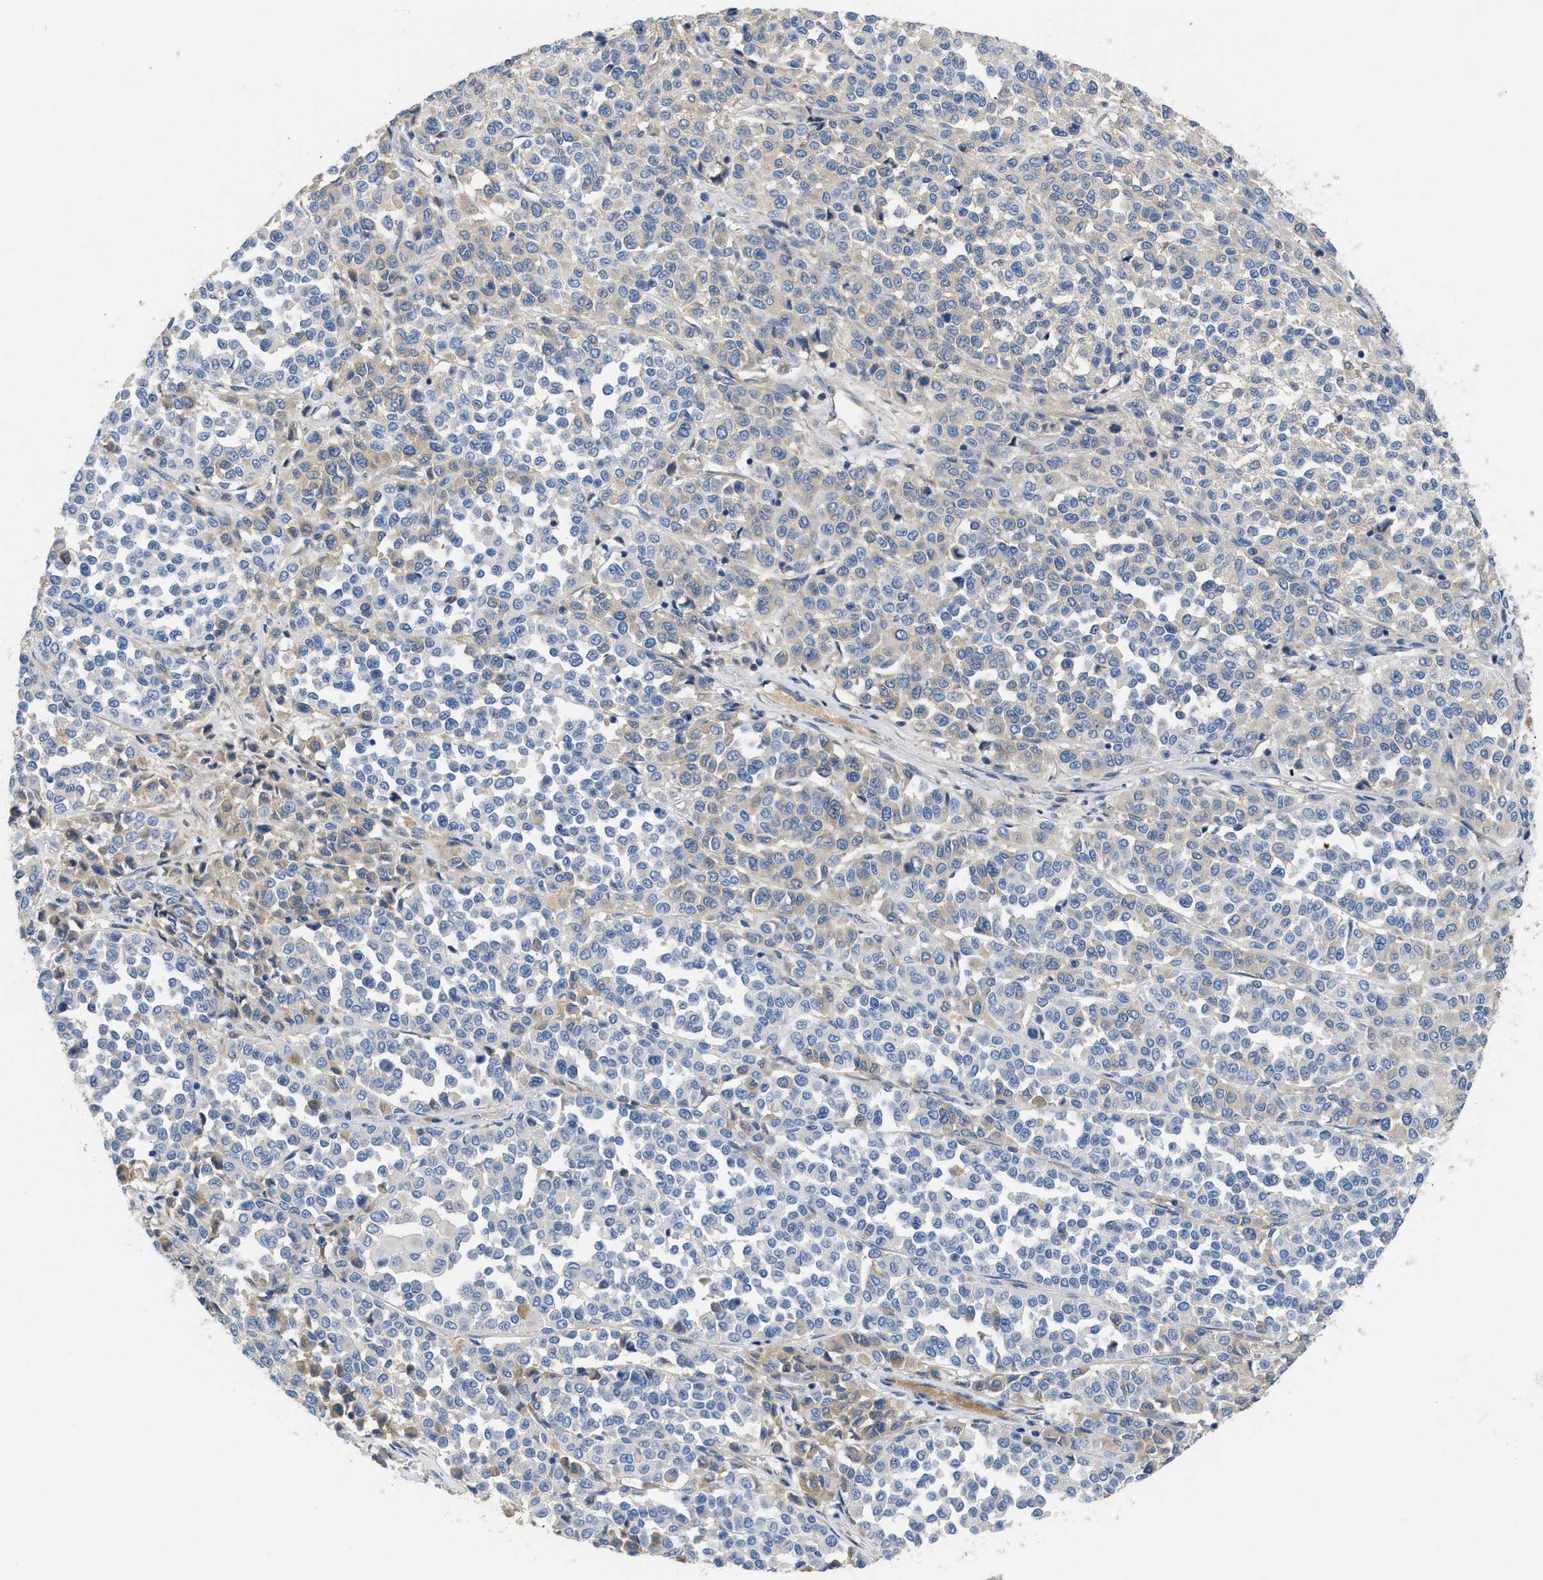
{"staining": {"intensity": "negative", "quantity": "none", "location": "none"}, "tissue": "melanoma", "cell_type": "Tumor cells", "image_type": "cancer", "snomed": [{"axis": "morphology", "description": "Malignant melanoma, Metastatic site"}, {"axis": "topography", "description": "Pancreas"}], "caption": "The image displays no significant expression in tumor cells of melanoma. (DAB IHC visualized using brightfield microscopy, high magnification).", "gene": "C1S", "patient": {"sex": "female", "age": 30}}